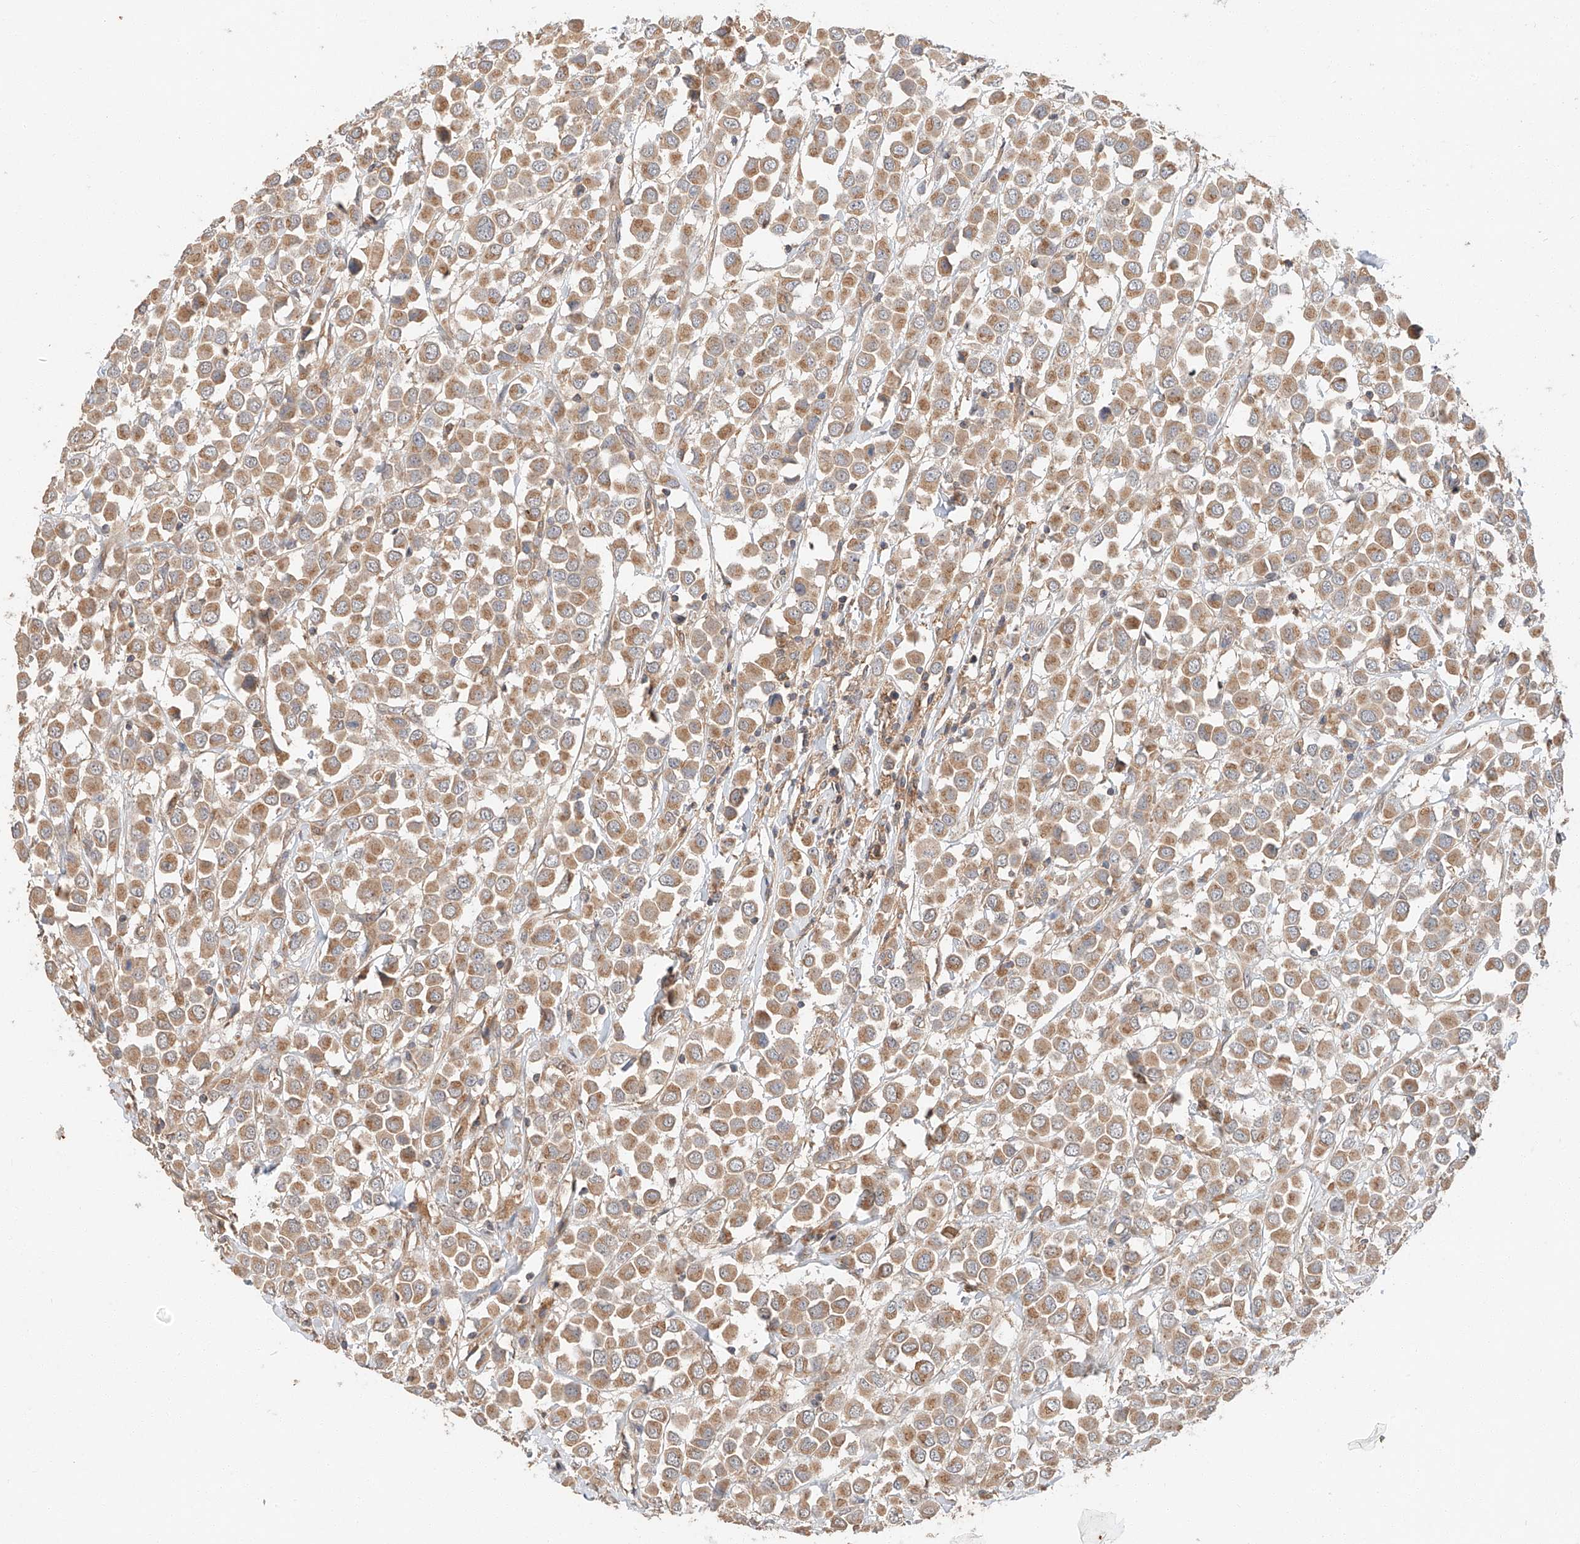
{"staining": {"intensity": "moderate", "quantity": ">75%", "location": "cytoplasmic/membranous"}, "tissue": "breast cancer", "cell_type": "Tumor cells", "image_type": "cancer", "snomed": [{"axis": "morphology", "description": "Duct carcinoma"}, {"axis": "topography", "description": "Breast"}], "caption": "Breast cancer stained with immunohistochemistry displays moderate cytoplasmic/membranous positivity in approximately >75% of tumor cells.", "gene": "XPNPEP1", "patient": {"sex": "female", "age": 61}}